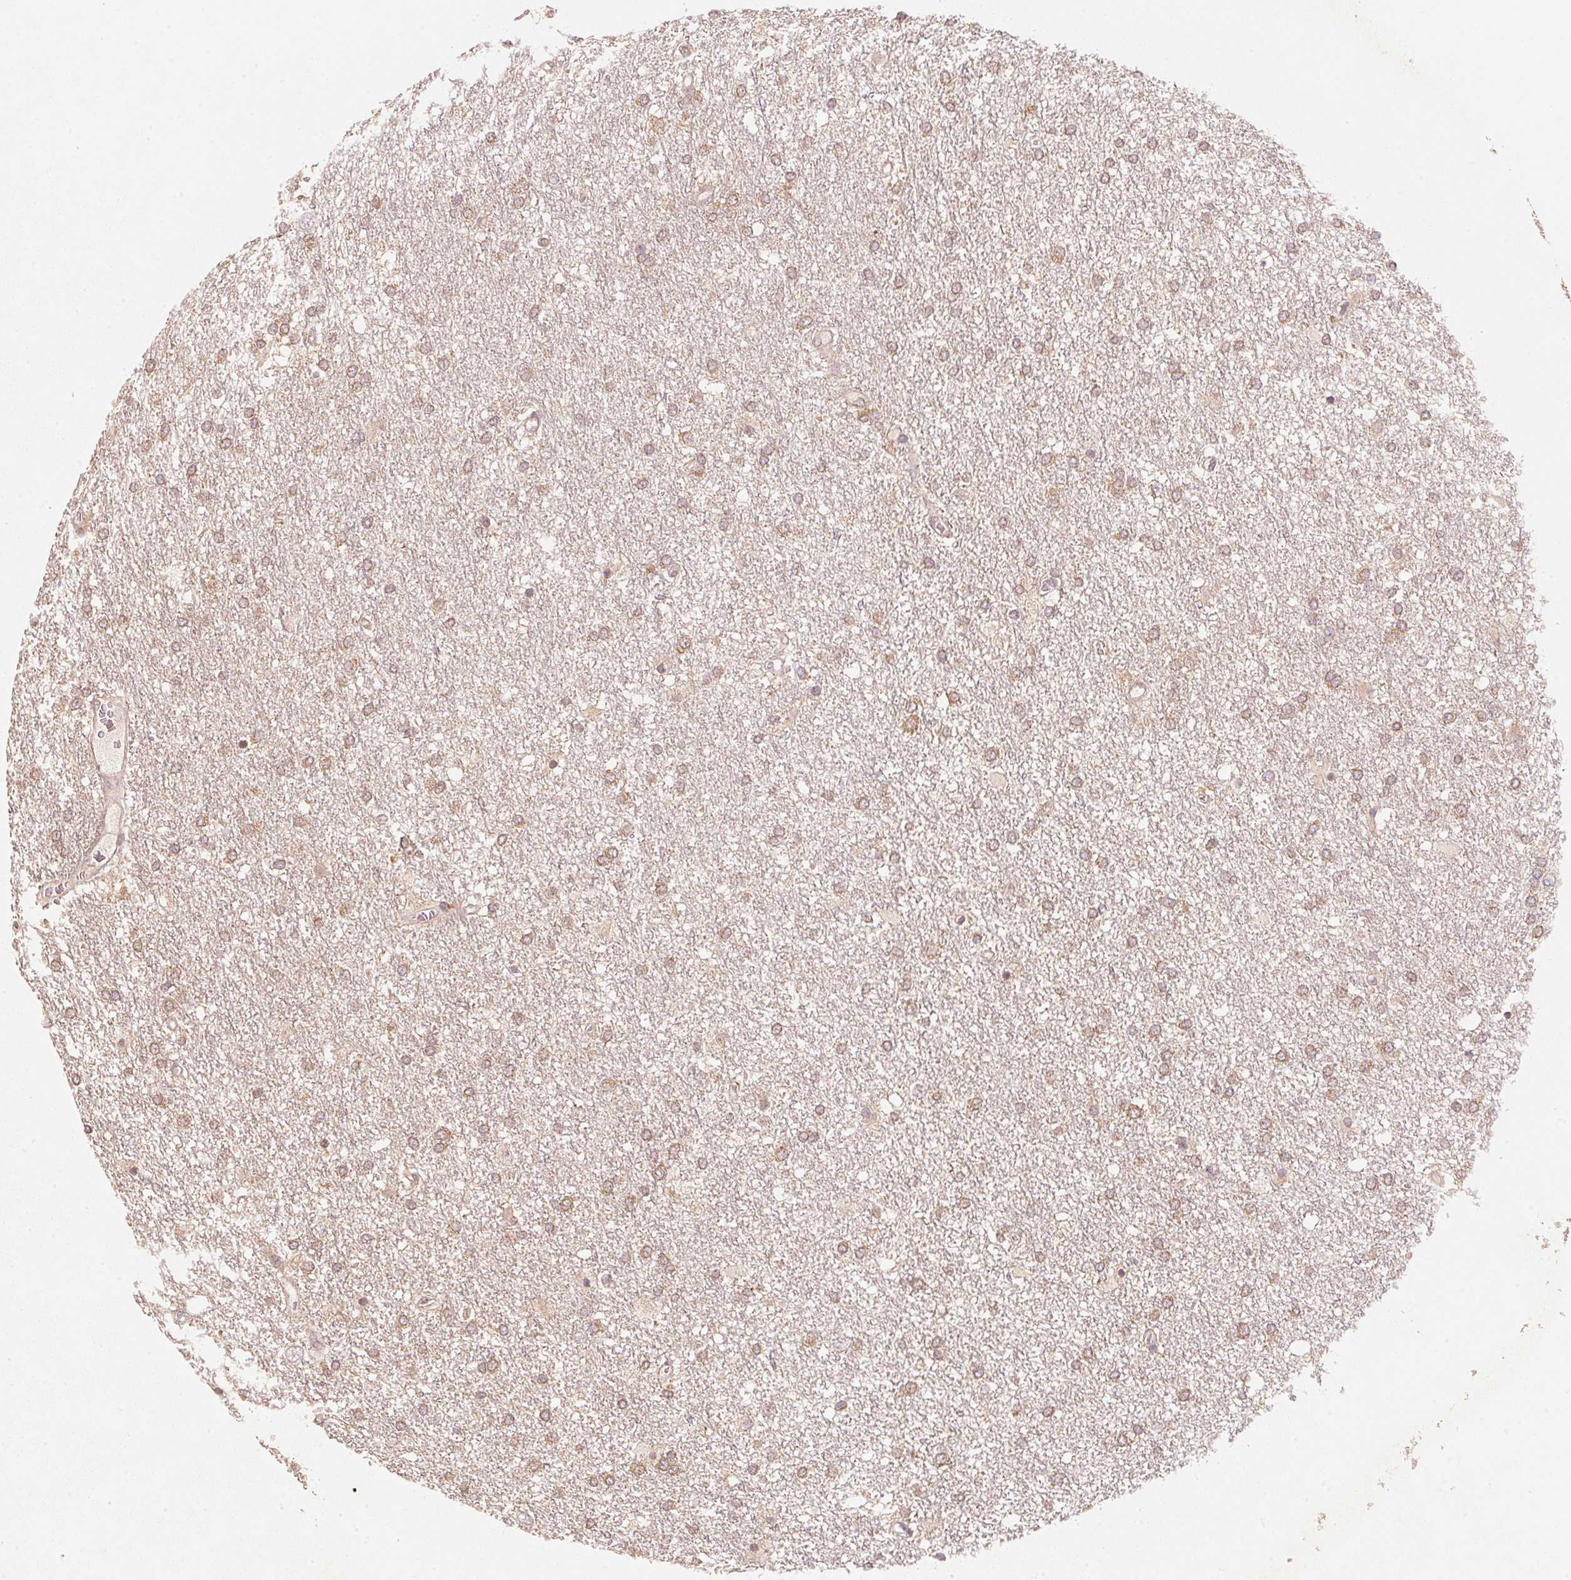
{"staining": {"intensity": "weak", "quantity": ">75%", "location": "cytoplasmic/membranous"}, "tissue": "glioma", "cell_type": "Tumor cells", "image_type": "cancer", "snomed": [{"axis": "morphology", "description": "Glioma, malignant, High grade"}, {"axis": "topography", "description": "Brain"}], "caption": "The micrograph reveals immunohistochemical staining of malignant high-grade glioma. There is weak cytoplasmic/membranous expression is seen in approximately >75% of tumor cells.", "gene": "C2orf73", "patient": {"sex": "female", "age": 61}}